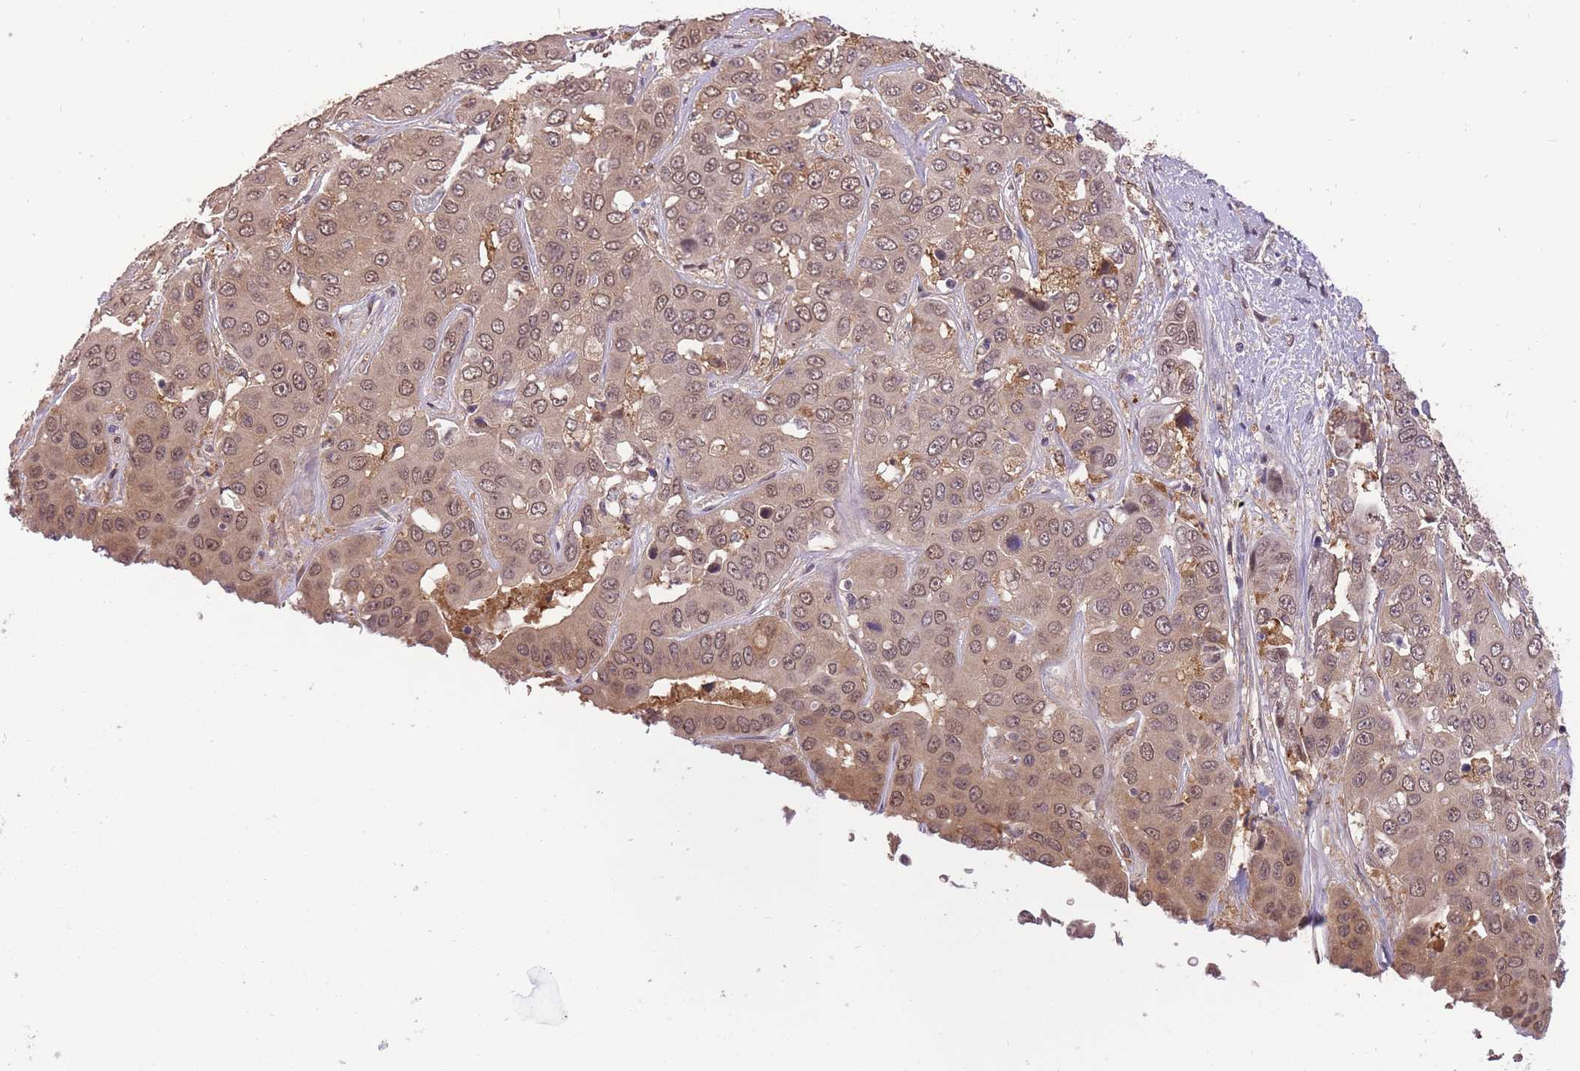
{"staining": {"intensity": "moderate", "quantity": ">75%", "location": "cytoplasmic/membranous,nuclear"}, "tissue": "liver cancer", "cell_type": "Tumor cells", "image_type": "cancer", "snomed": [{"axis": "morphology", "description": "Cholangiocarcinoma"}, {"axis": "topography", "description": "Liver"}], "caption": "Moderate cytoplasmic/membranous and nuclear positivity for a protein is appreciated in approximately >75% of tumor cells of liver cancer (cholangiocarcinoma) using immunohistochemistry (IHC).", "gene": "CDIP1", "patient": {"sex": "female", "age": 52}}